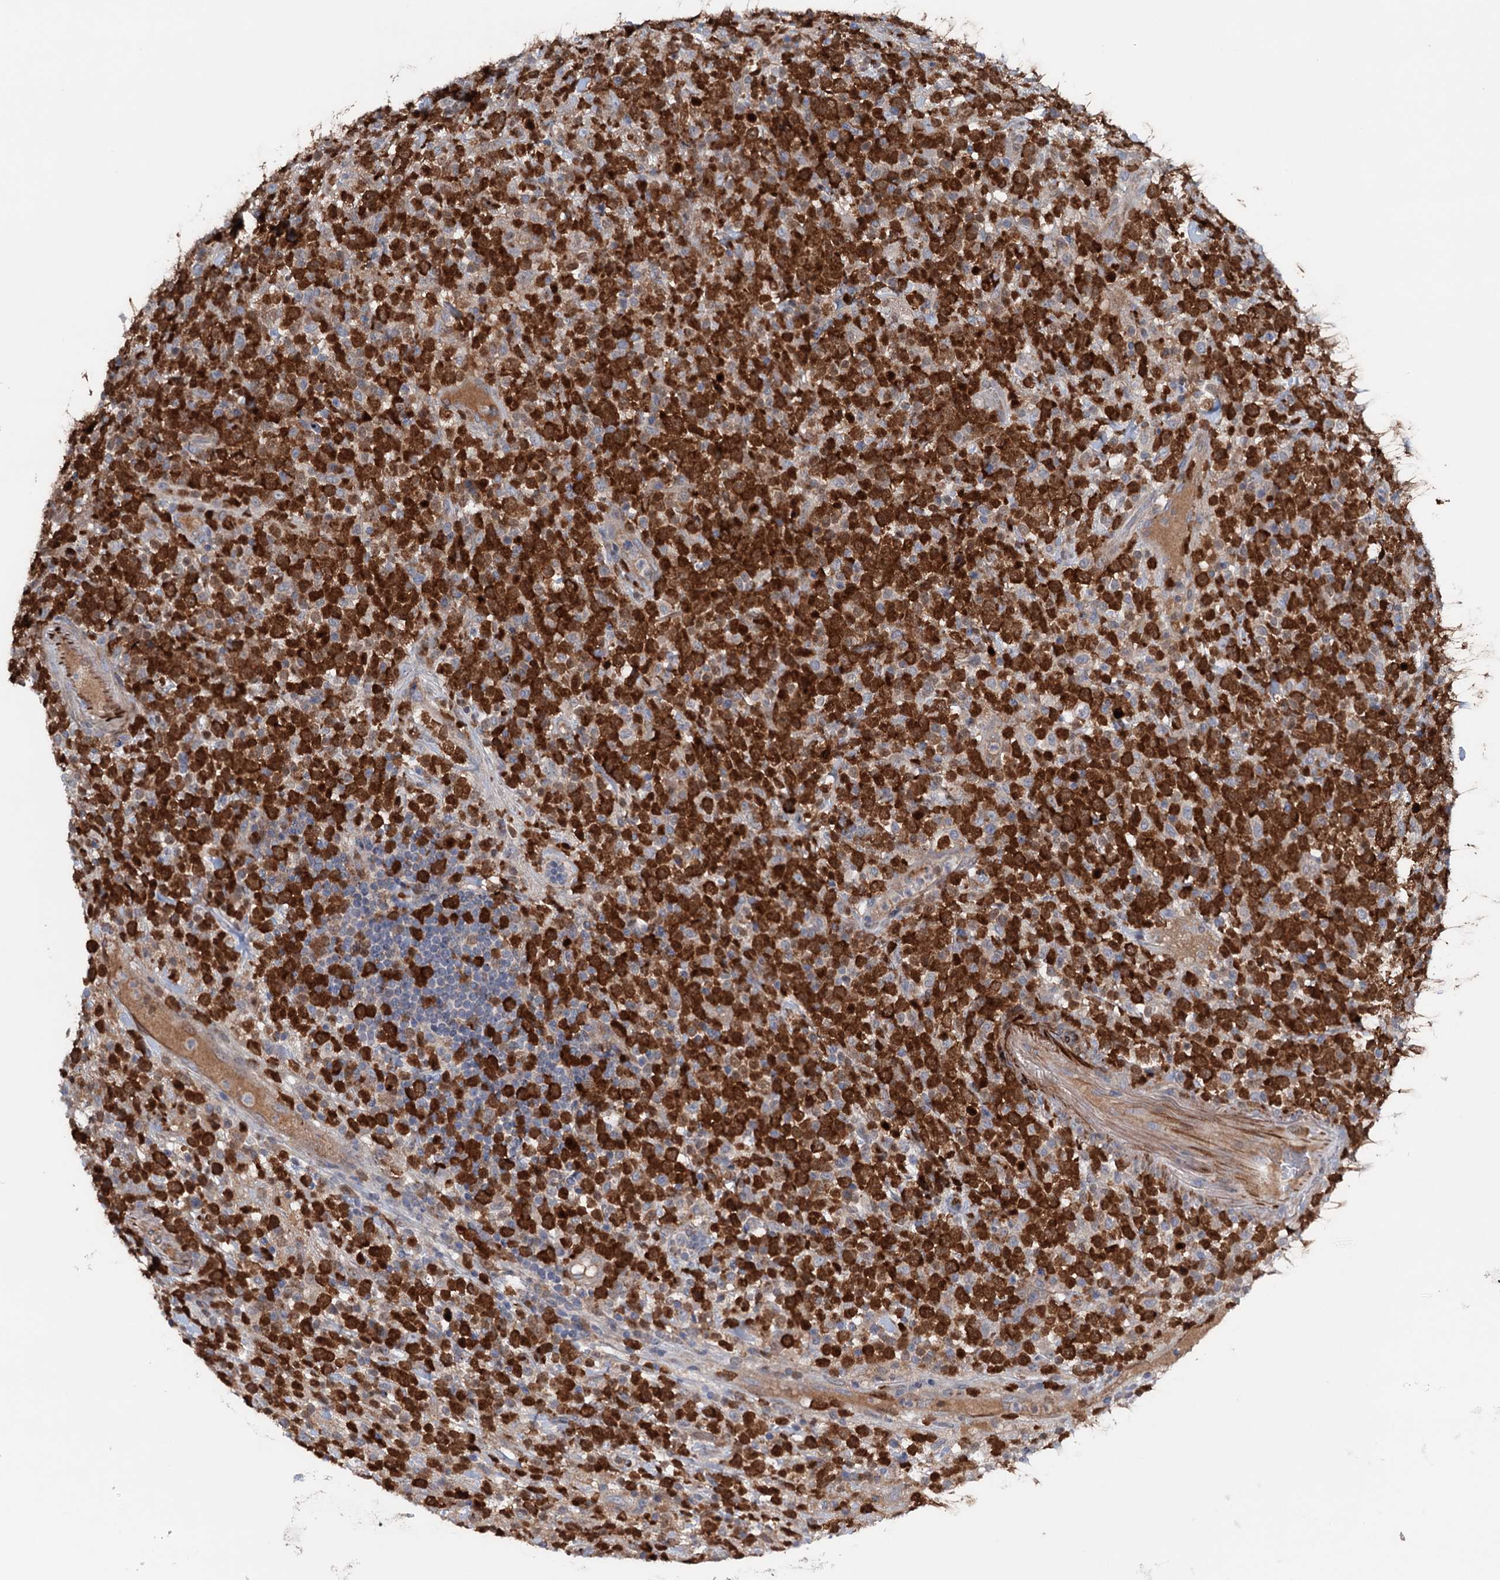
{"staining": {"intensity": "strong", "quantity": "25%-75%", "location": "cytoplasmic/membranous"}, "tissue": "lymphoma", "cell_type": "Tumor cells", "image_type": "cancer", "snomed": [{"axis": "morphology", "description": "Malignant lymphoma, non-Hodgkin's type, High grade"}, {"axis": "topography", "description": "Colon"}], "caption": "This micrograph reveals lymphoma stained with immunohistochemistry (IHC) to label a protein in brown. The cytoplasmic/membranous of tumor cells show strong positivity for the protein. Nuclei are counter-stained blue.", "gene": "NCAPD2", "patient": {"sex": "female", "age": 53}}